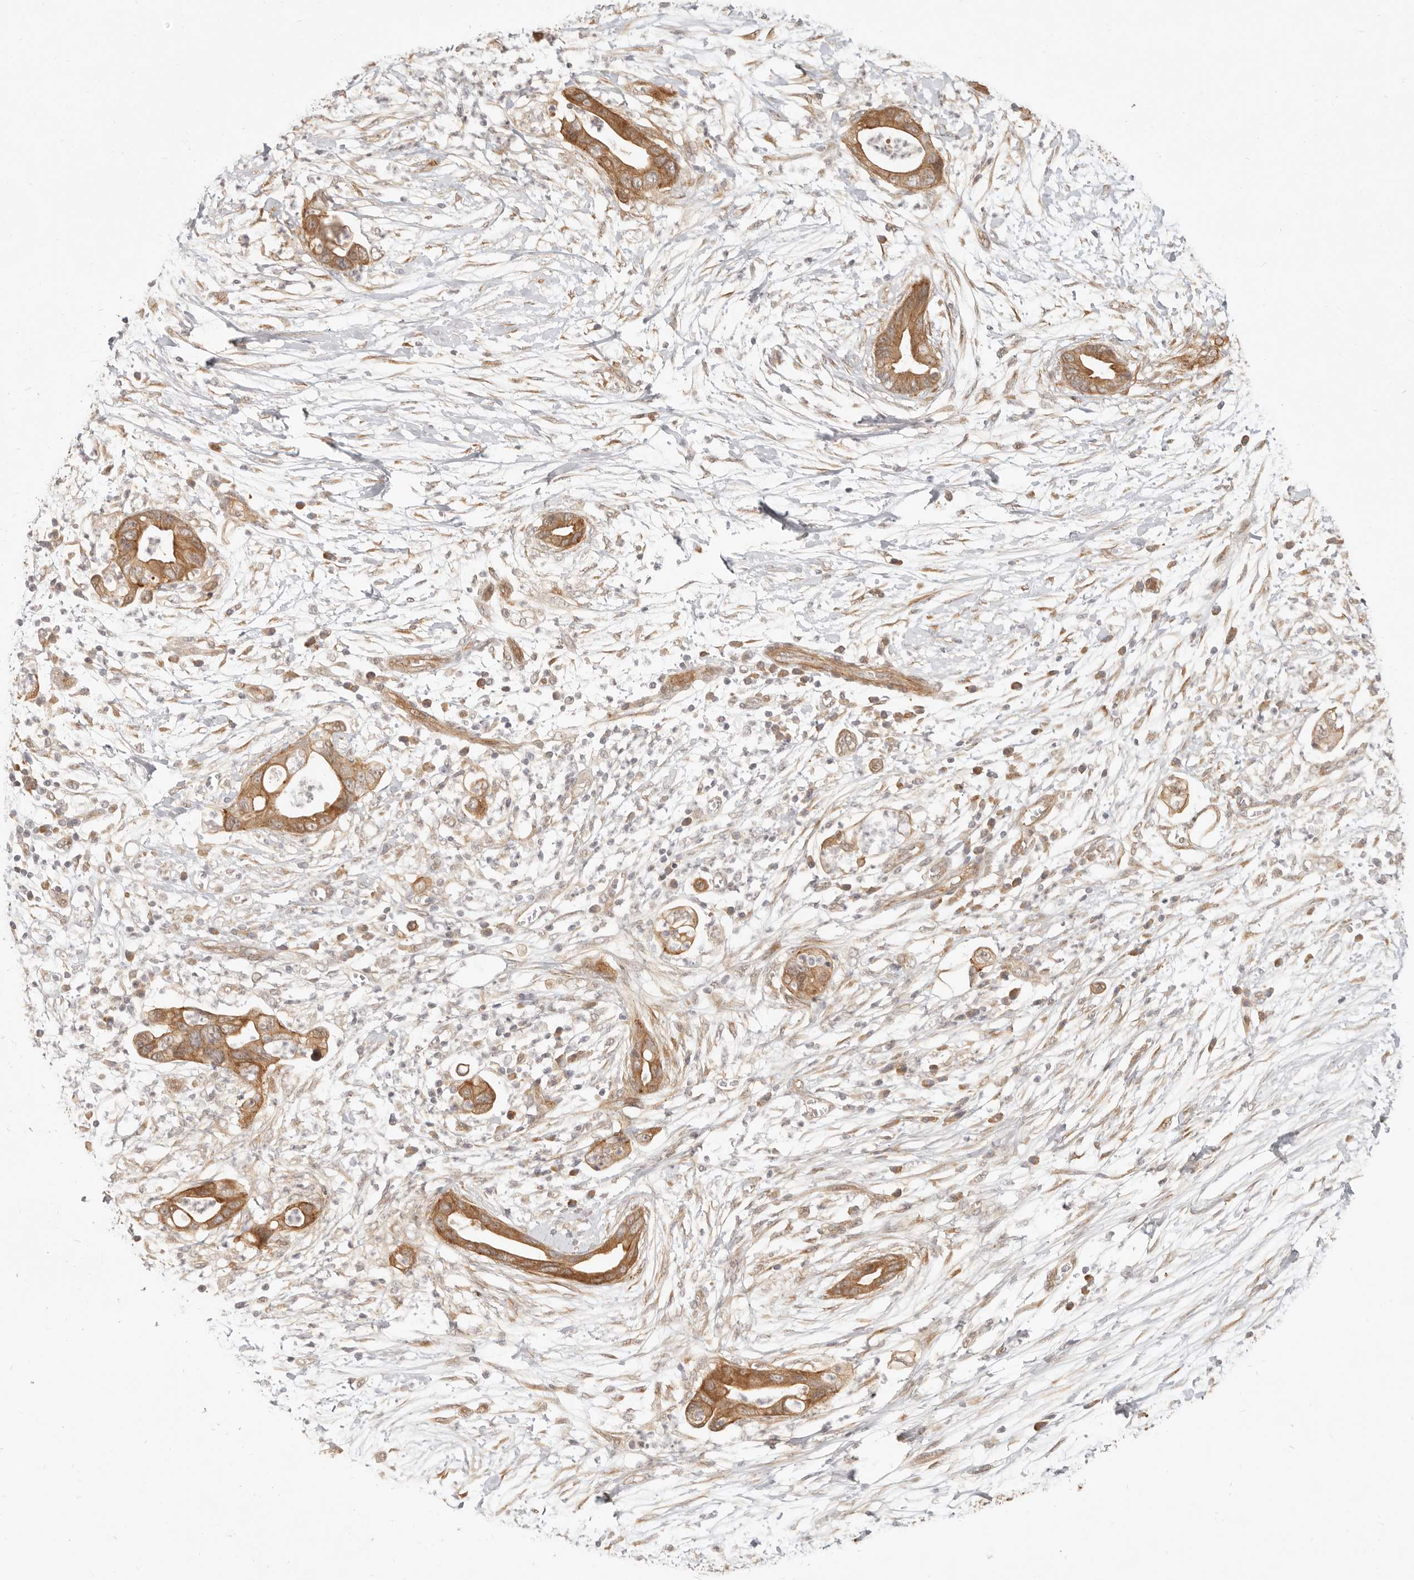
{"staining": {"intensity": "moderate", "quantity": ">75%", "location": "cytoplasmic/membranous"}, "tissue": "pancreatic cancer", "cell_type": "Tumor cells", "image_type": "cancer", "snomed": [{"axis": "morphology", "description": "Adenocarcinoma, NOS"}, {"axis": "topography", "description": "Pancreas"}], "caption": "Immunohistochemistry (IHC) of human adenocarcinoma (pancreatic) shows medium levels of moderate cytoplasmic/membranous staining in approximately >75% of tumor cells.", "gene": "TUFT1", "patient": {"sex": "male", "age": 75}}